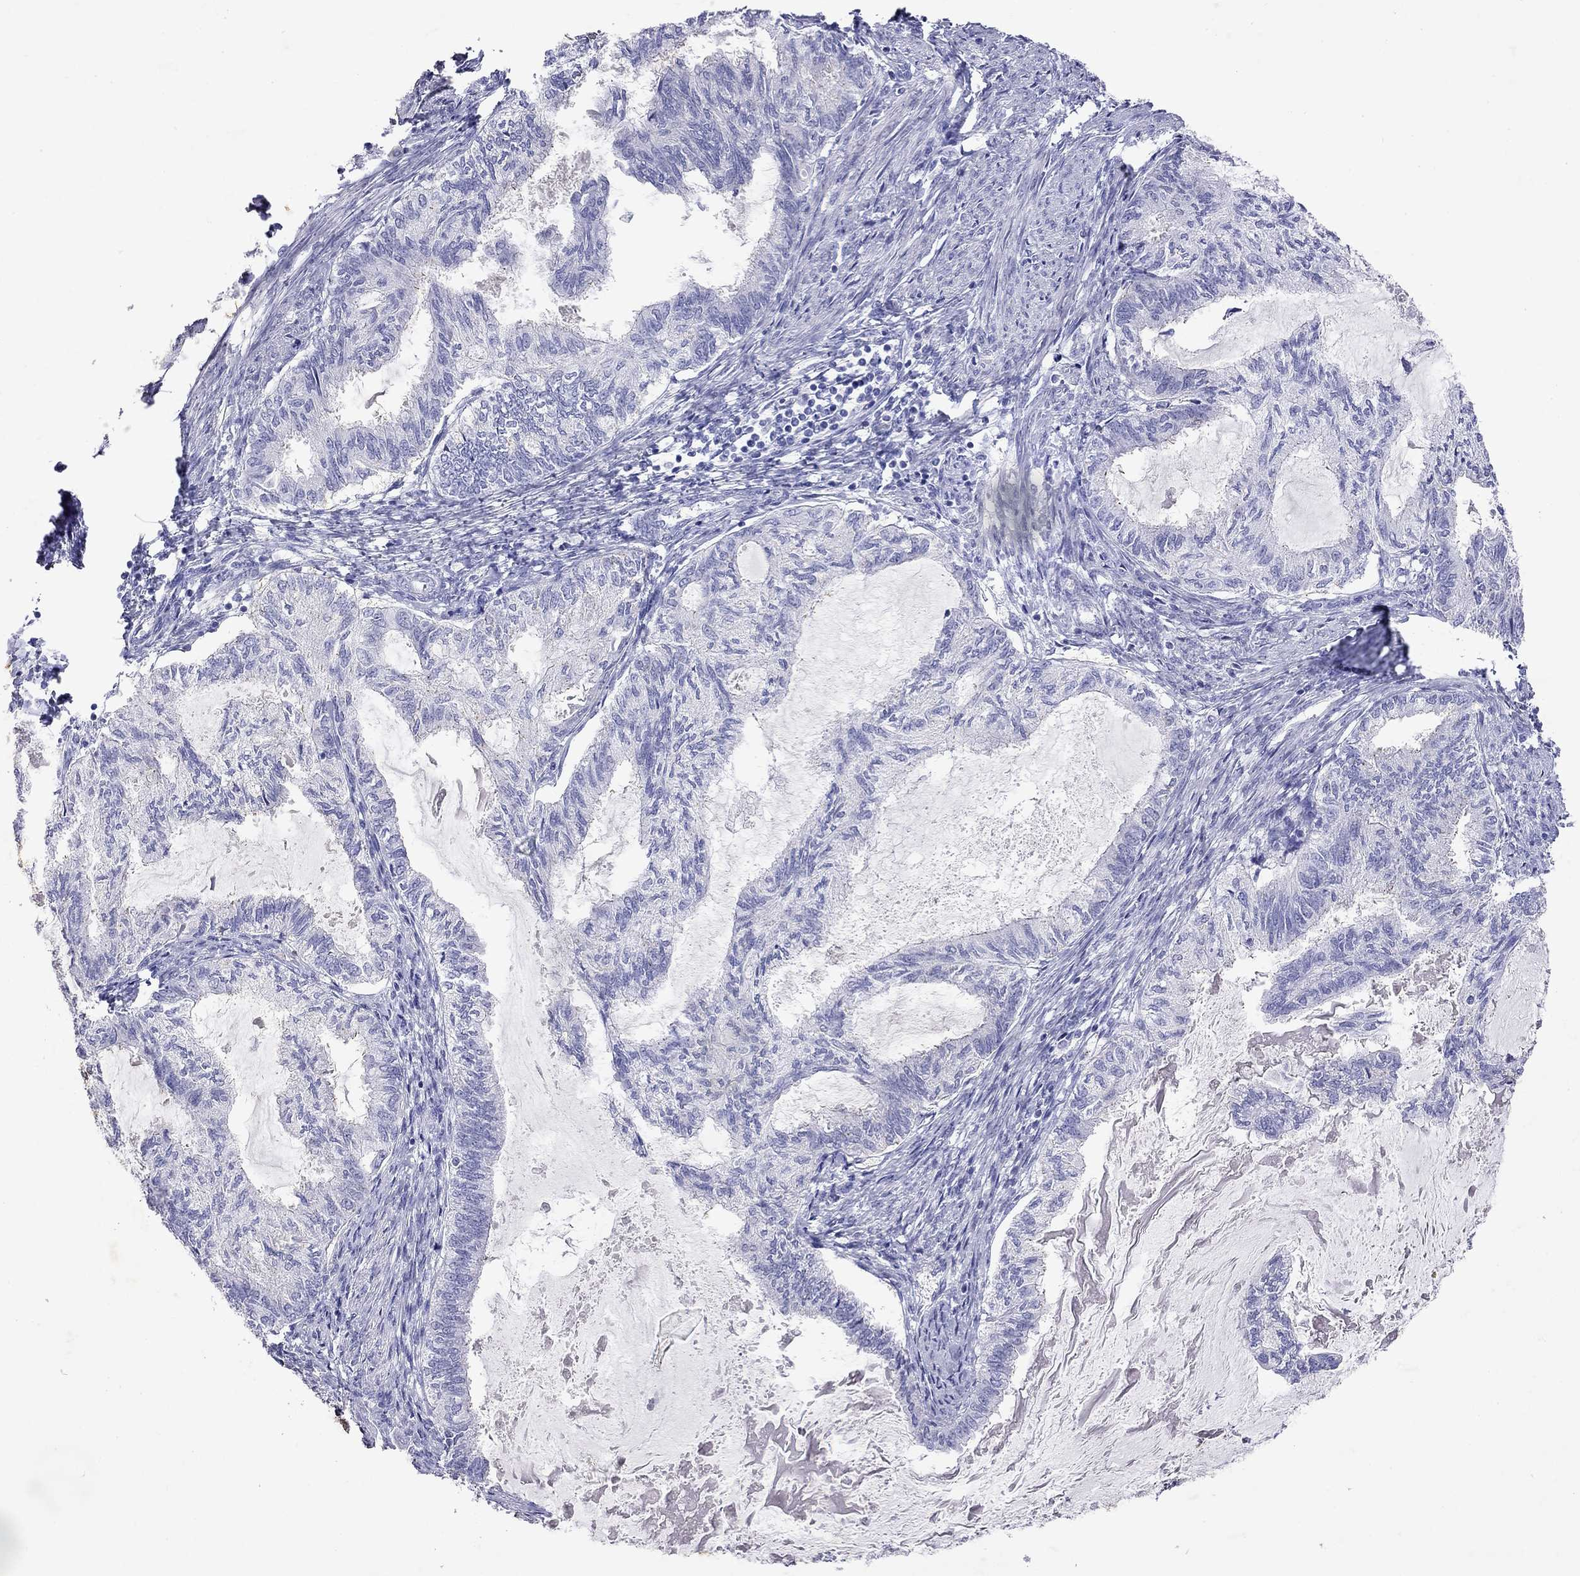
{"staining": {"intensity": "negative", "quantity": "none", "location": "none"}, "tissue": "endometrial cancer", "cell_type": "Tumor cells", "image_type": "cancer", "snomed": [{"axis": "morphology", "description": "Adenocarcinoma, NOS"}, {"axis": "topography", "description": "Endometrium"}], "caption": "Protein analysis of endometrial adenocarcinoma exhibits no significant staining in tumor cells. Brightfield microscopy of immunohistochemistry (IHC) stained with DAB (brown) and hematoxylin (blue), captured at high magnification.", "gene": "GNAT3", "patient": {"sex": "female", "age": 86}}